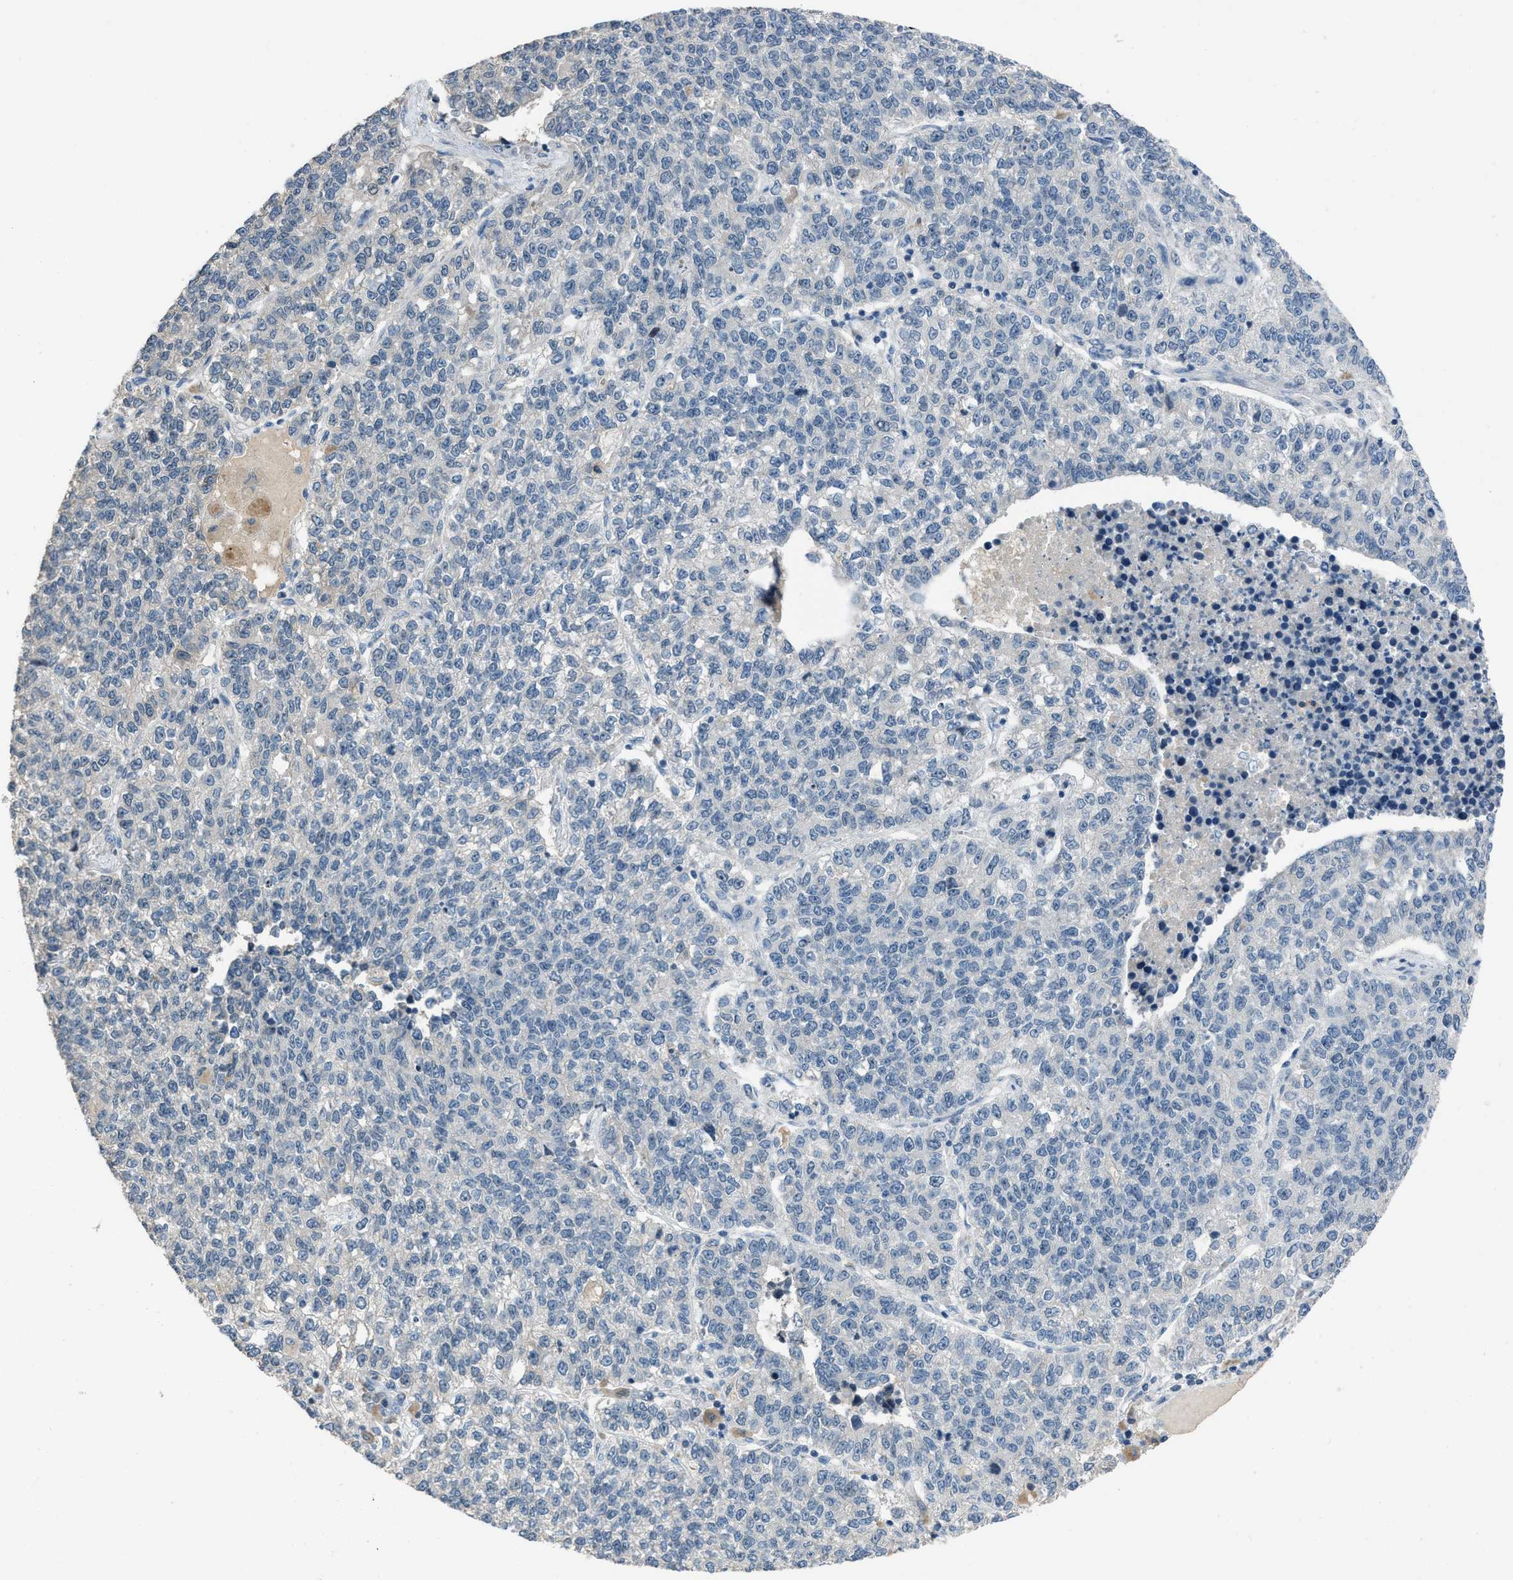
{"staining": {"intensity": "negative", "quantity": "none", "location": "none"}, "tissue": "lung cancer", "cell_type": "Tumor cells", "image_type": "cancer", "snomed": [{"axis": "morphology", "description": "Adenocarcinoma, NOS"}, {"axis": "topography", "description": "Lung"}], "caption": "Immunohistochemical staining of human lung cancer (adenocarcinoma) shows no significant expression in tumor cells.", "gene": "MIS18A", "patient": {"sex": "male", "age": 49}}